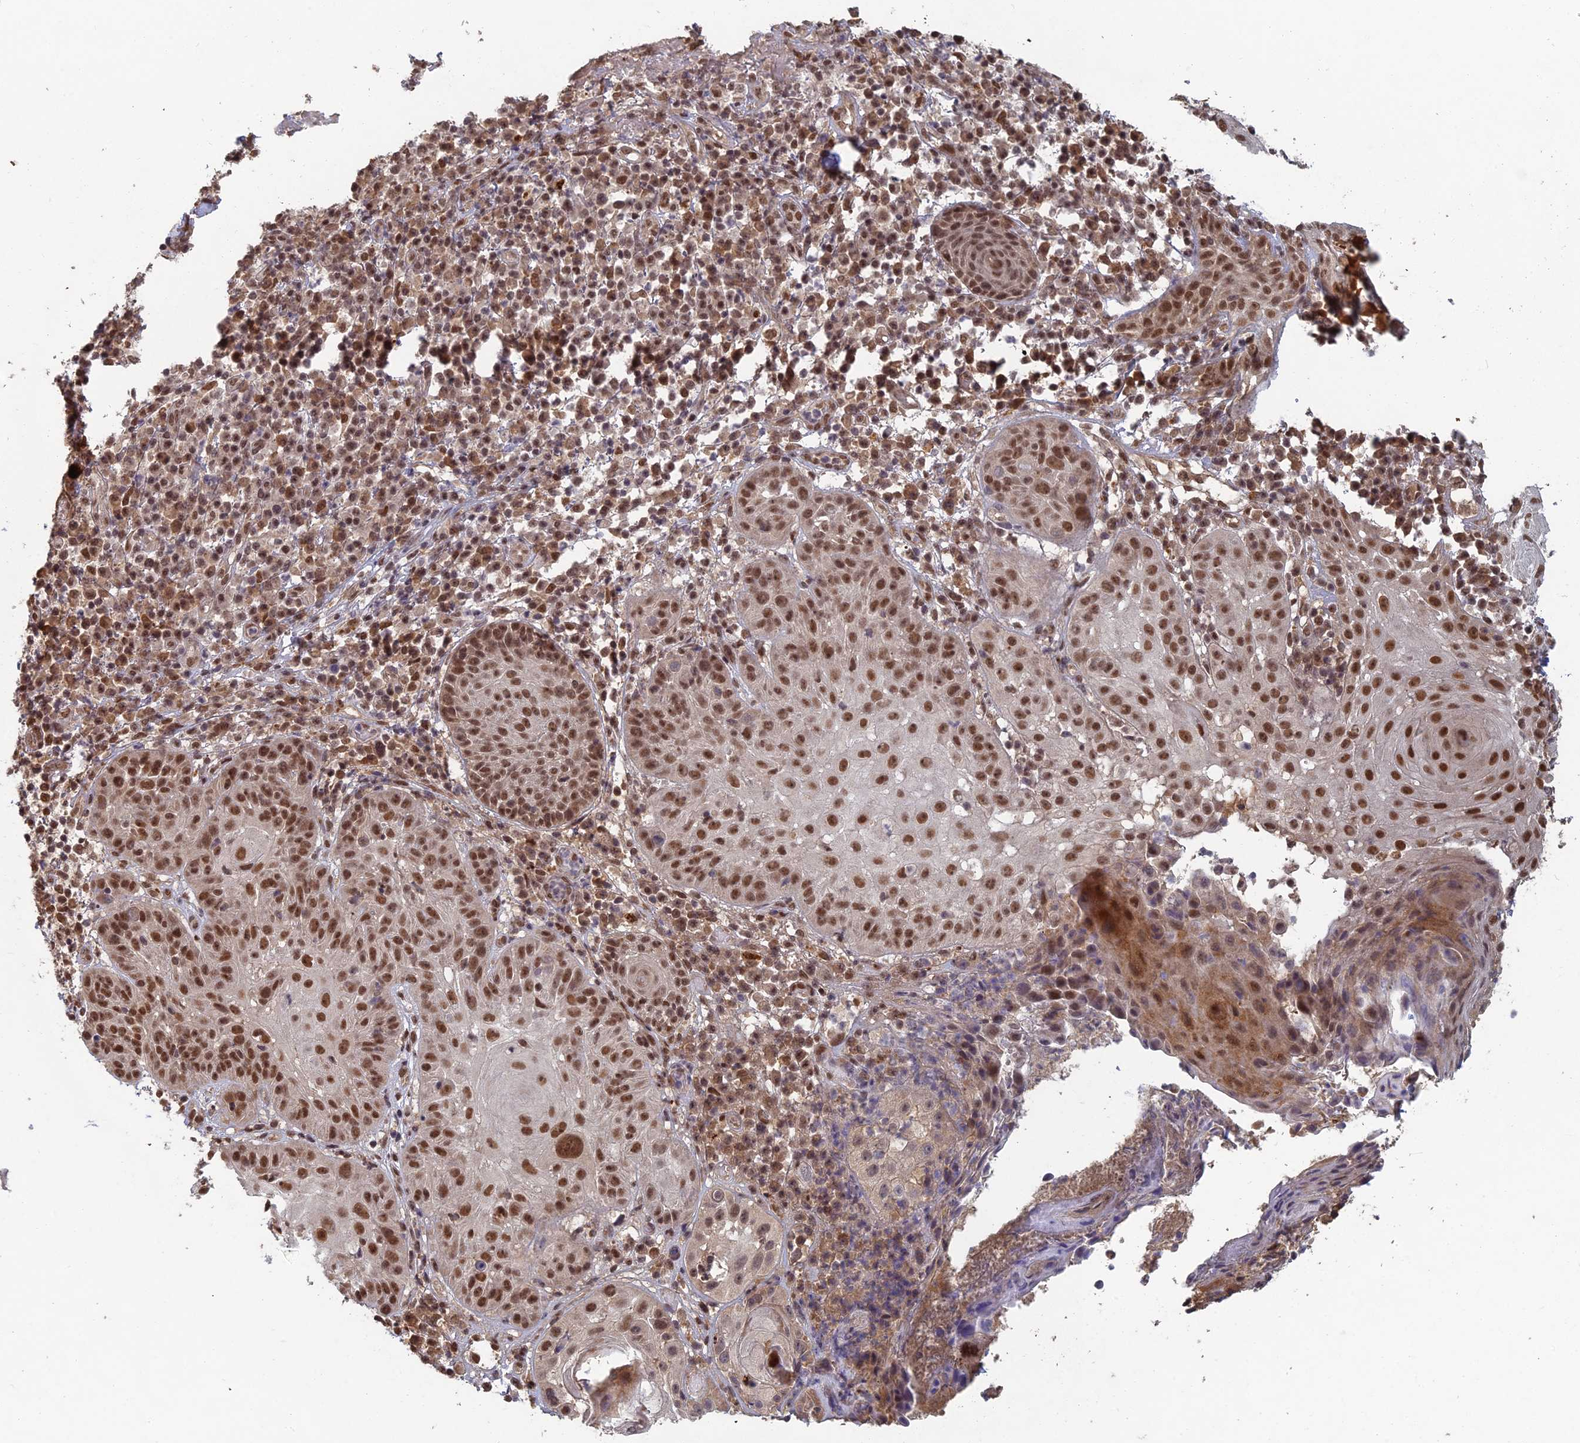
{"staining": {"intensity": "moderate", "quantity": ">75%", "location": "nuclear"}, "tissue": "skin cancer", "cell_type": "Tumor cells", "image_type": "cancer", "snomed": [{"axis": "morphology", "description": "Normal tissue, NOS"}, {"axis": "morphology", "description": "Basal cell carcinoma"}, {"axis": "topography", "description": "Skin"}], "caption": "Protein analysis of skin cancer tissue displays moderate nuclear staining in approximately >75% of tumor cells.", "gene": "RANBP3", "patient": {"sex": "male", "age": 93}}